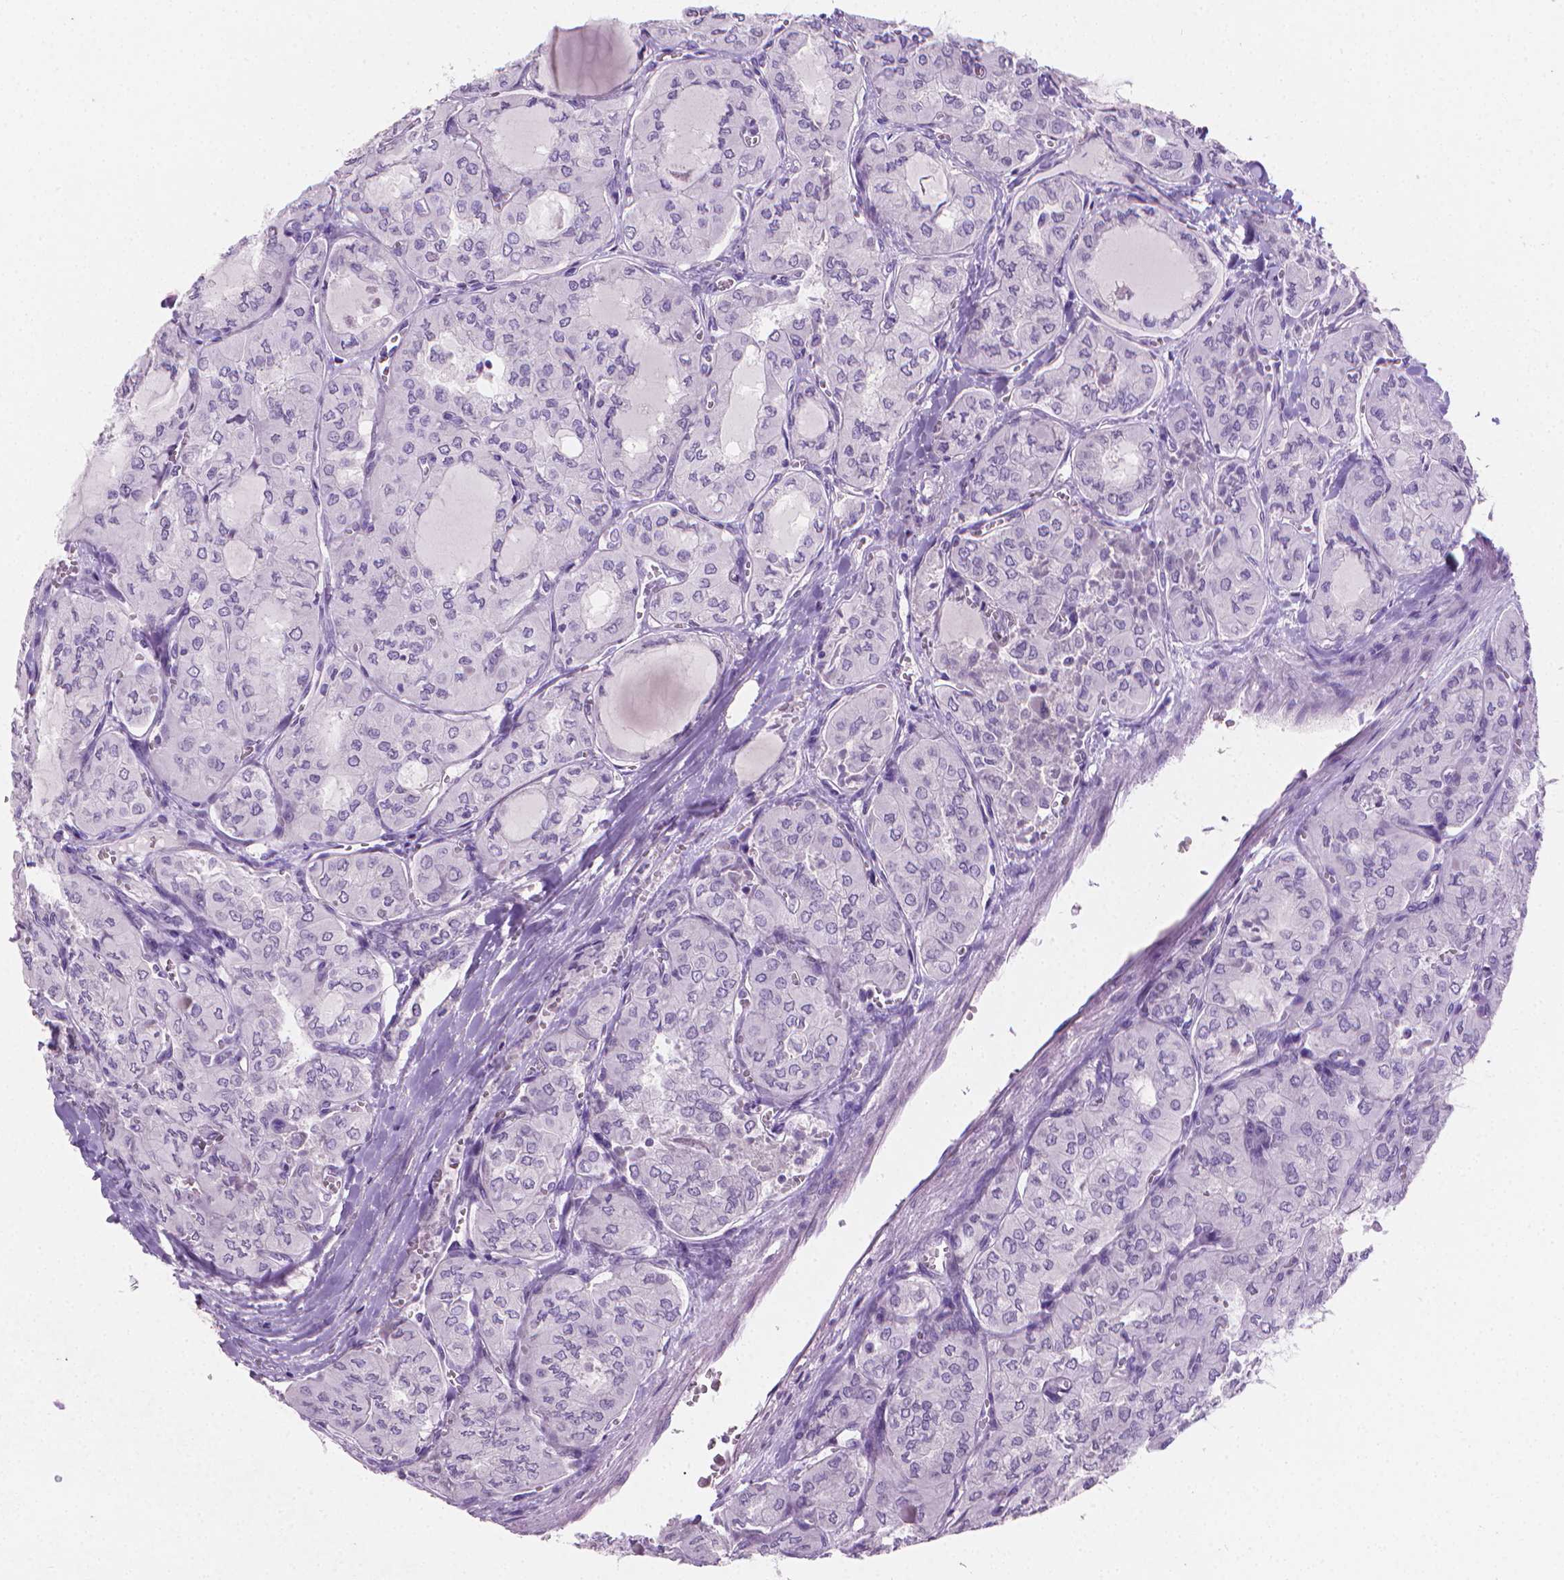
{"staining": {"intensity": "negative", "quantity": "none", "location": "none"}, "tissue": "thyroid cancer", "cell_type": "Tumor cells", "image_type": "cancer", "snomed": [{"axis": "morphology", "description": "Papillary adenocarcinoma, NOS"}, {"axis": "topography", "description": "Thyroid gland"}], "caption": "A photomicrograph of papillary adenocarcinoma (thyroid) stained for a protein reveals no brown staining in tumor cells. (Brightfield microscopy of DAB immunohistochemistry at high magnification).", "gene": "TNNI2", "patient": {"sex": "male", "age": 20}}